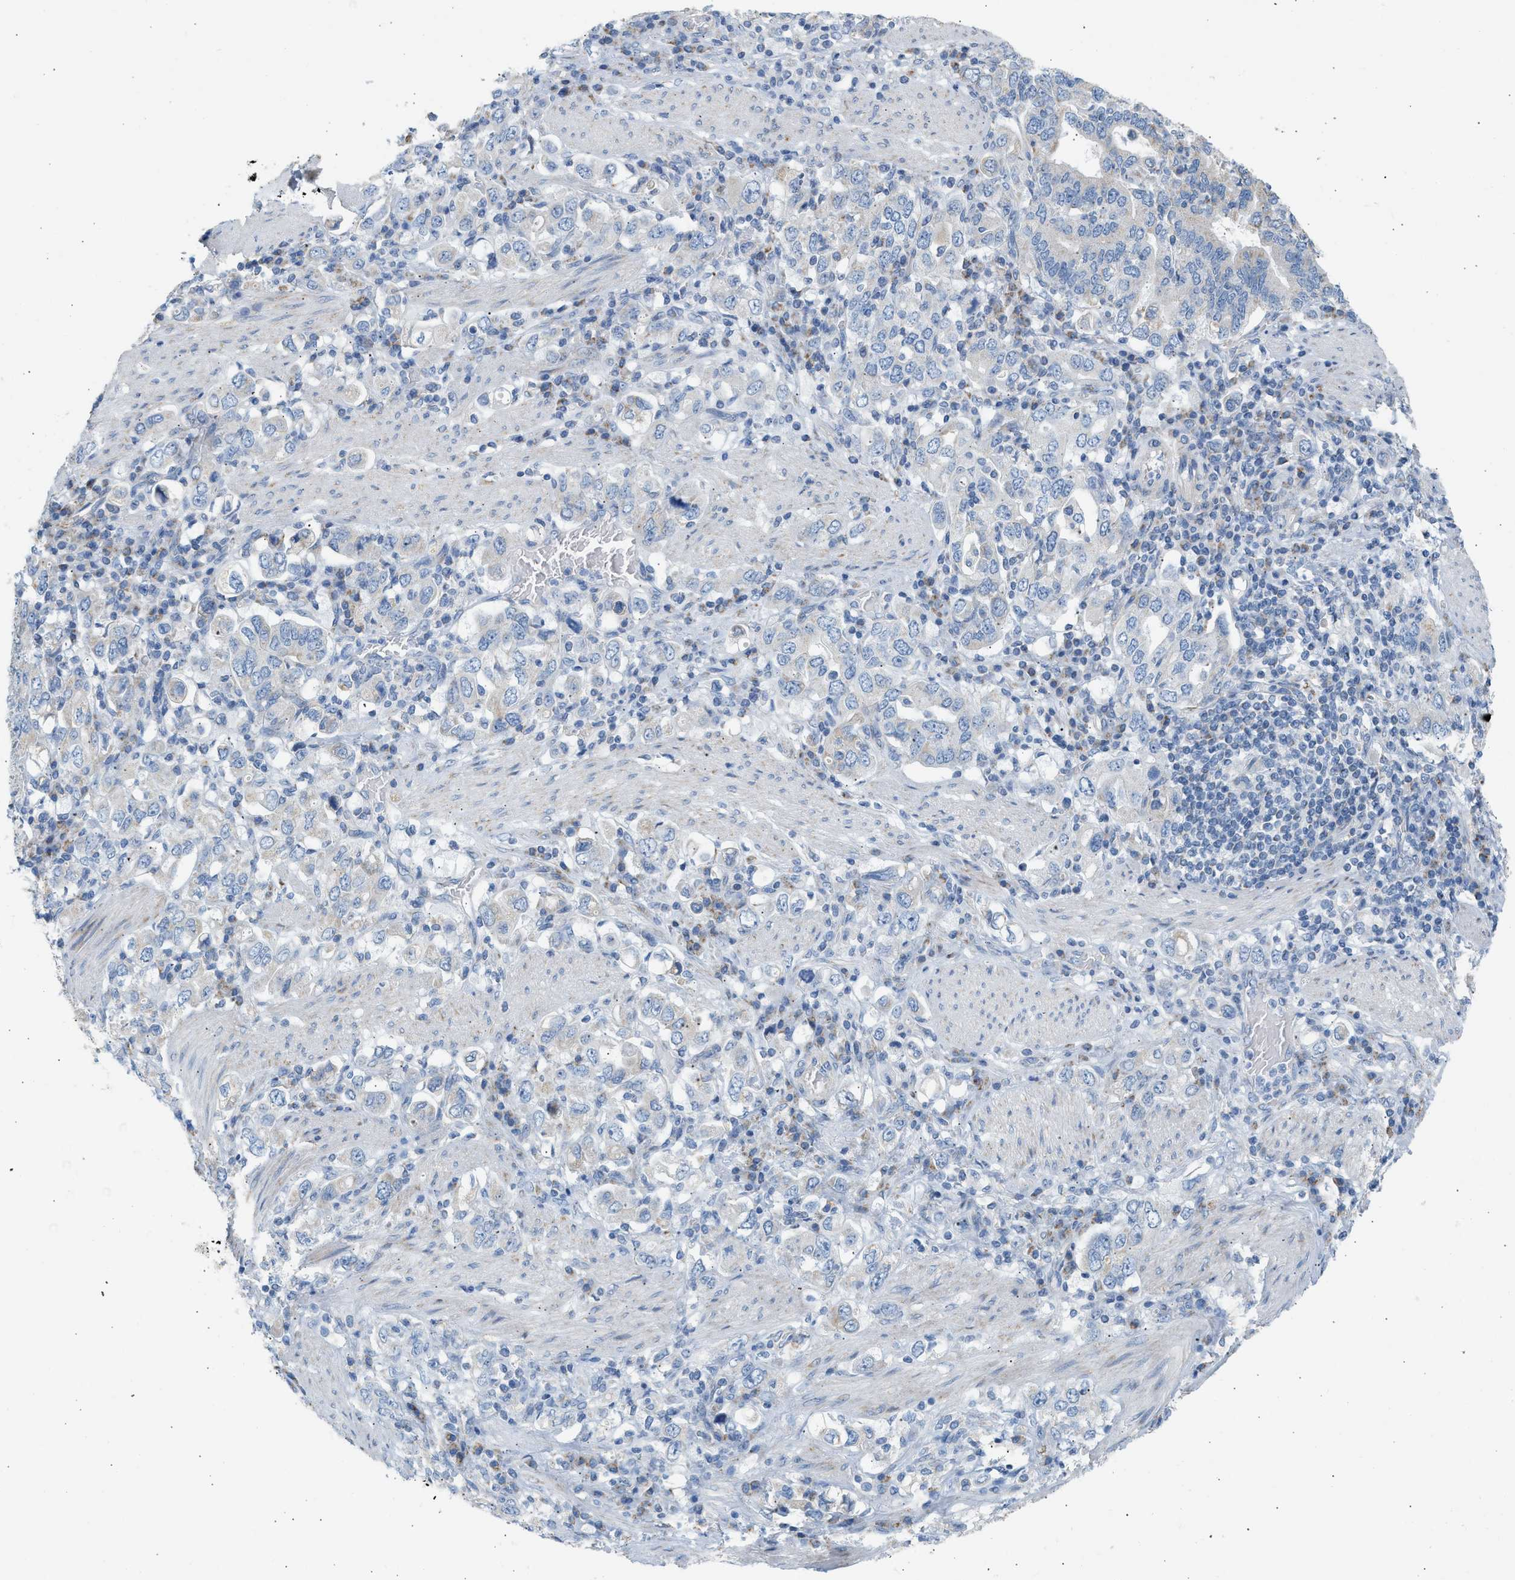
{"staining": {"intensity": "weak", "quantity": "<25%", "location": "cytoplasmic/membranous"}, "tissue": "stomach cancer", "cell_type": "Tumor cells", "image_type": "cancer", "snomed": [{"axis": "morphology", "description": "Adenocarcinoma, NOS"}, {"axis": "topography", "description": "Stomach, upper"}], "caption": "Immunohistochemical staining of stomach cancer displays no significant staining in tumor cells.", "gene": "NDUFS8", "patient": {"sex": "male", "age": 62}}